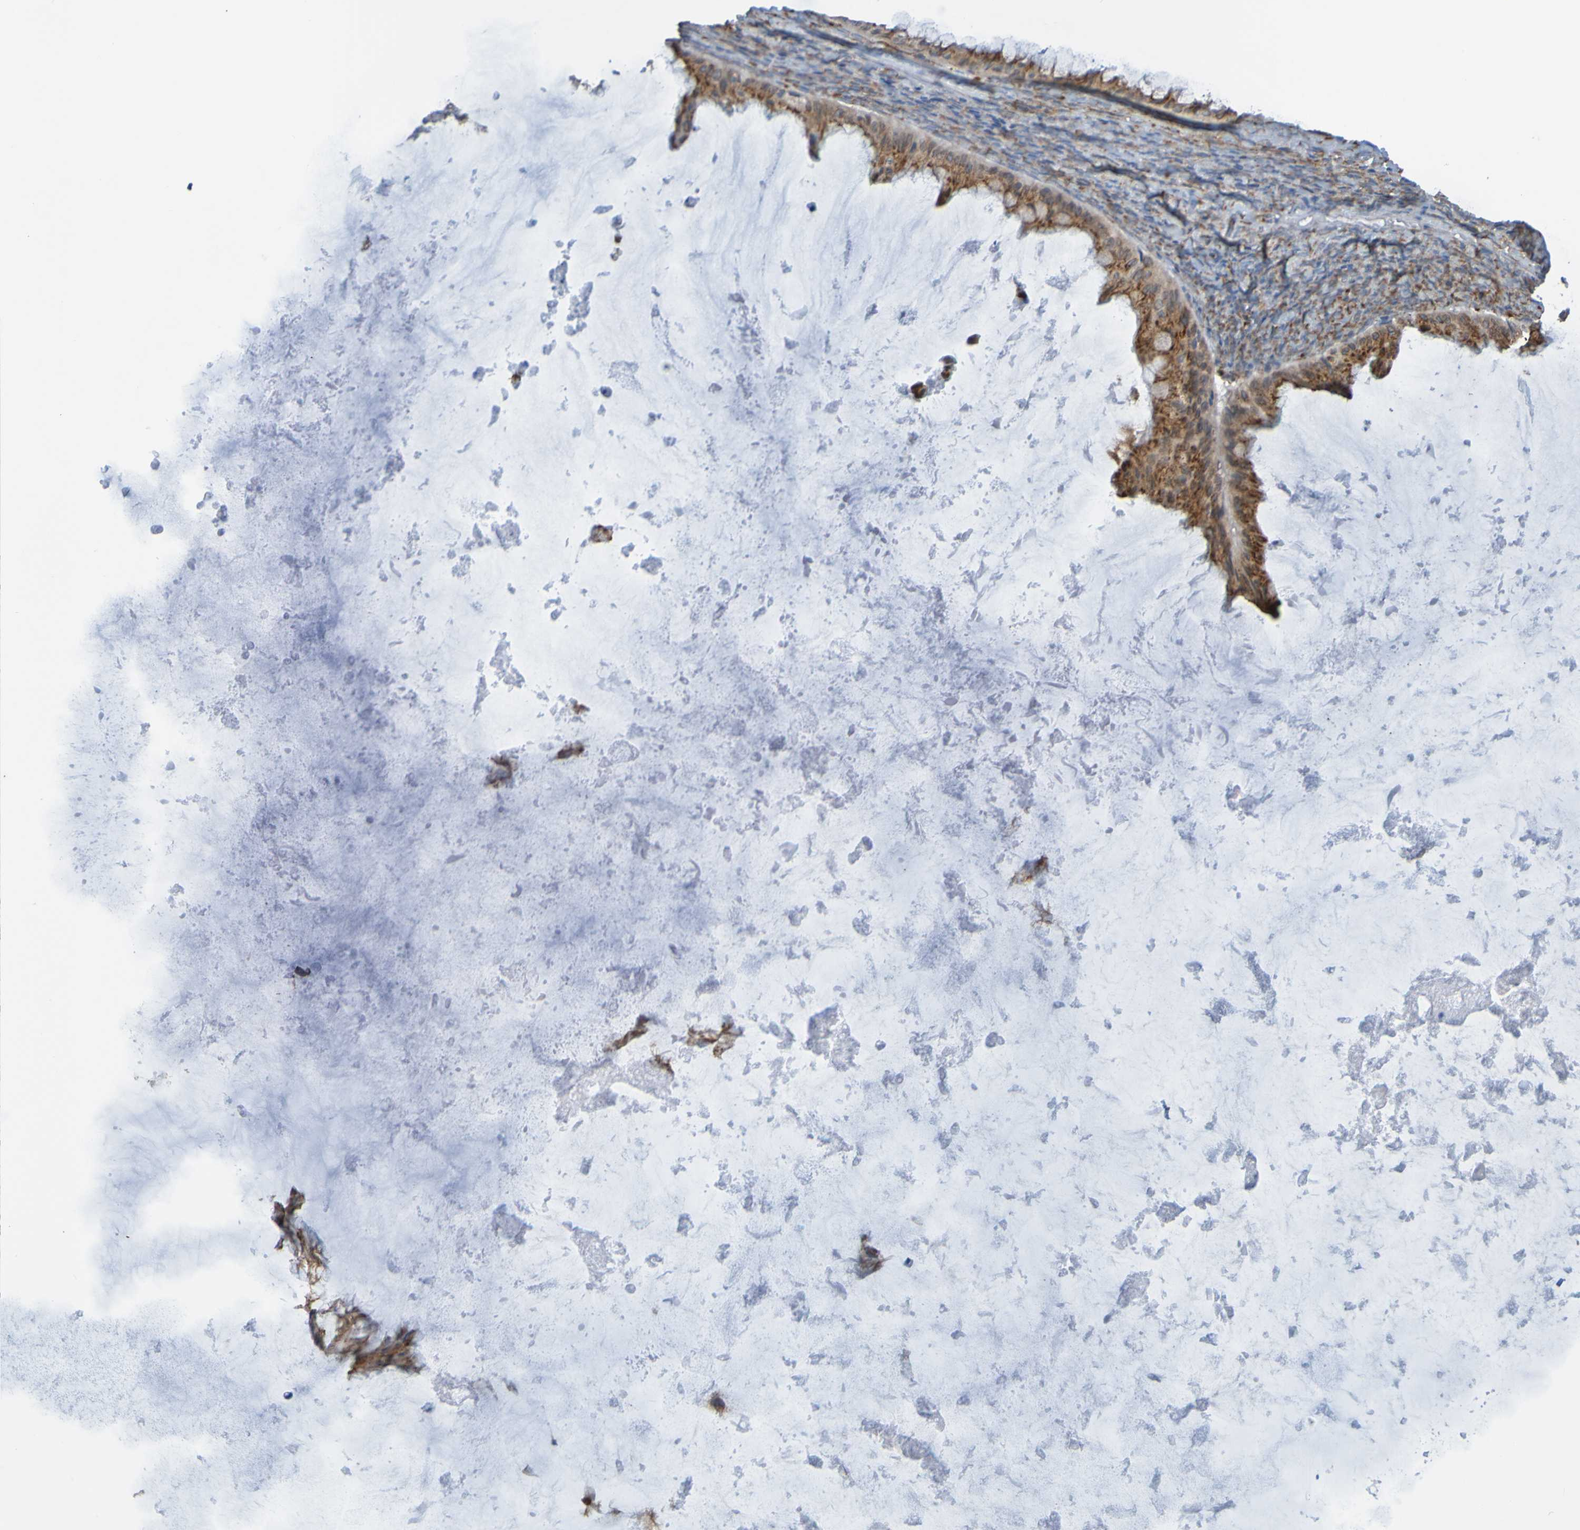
{"staining": {"intensity": "weak", "quantity": ">75%", "location": "cytoplasmic/membranous"}, "tissue": "ovarian cancer", "cell_type": "Tumor cells", "image_type": "cancer", "snomed": [{"axis": "morphology", "description": "Cystadenocarcinoma, mucinous, NOS"}, {"axis": "topography", "description": "Ovary"}], "caption": "A low amount of weak cytoplasmic/membranous positivity is appreciated in about >75% of tumor cells in ovarian mucinous cystadenocarcinoma tissue.", "gene": "SSR1", "patient": {"sex": "female", "age": 61}}